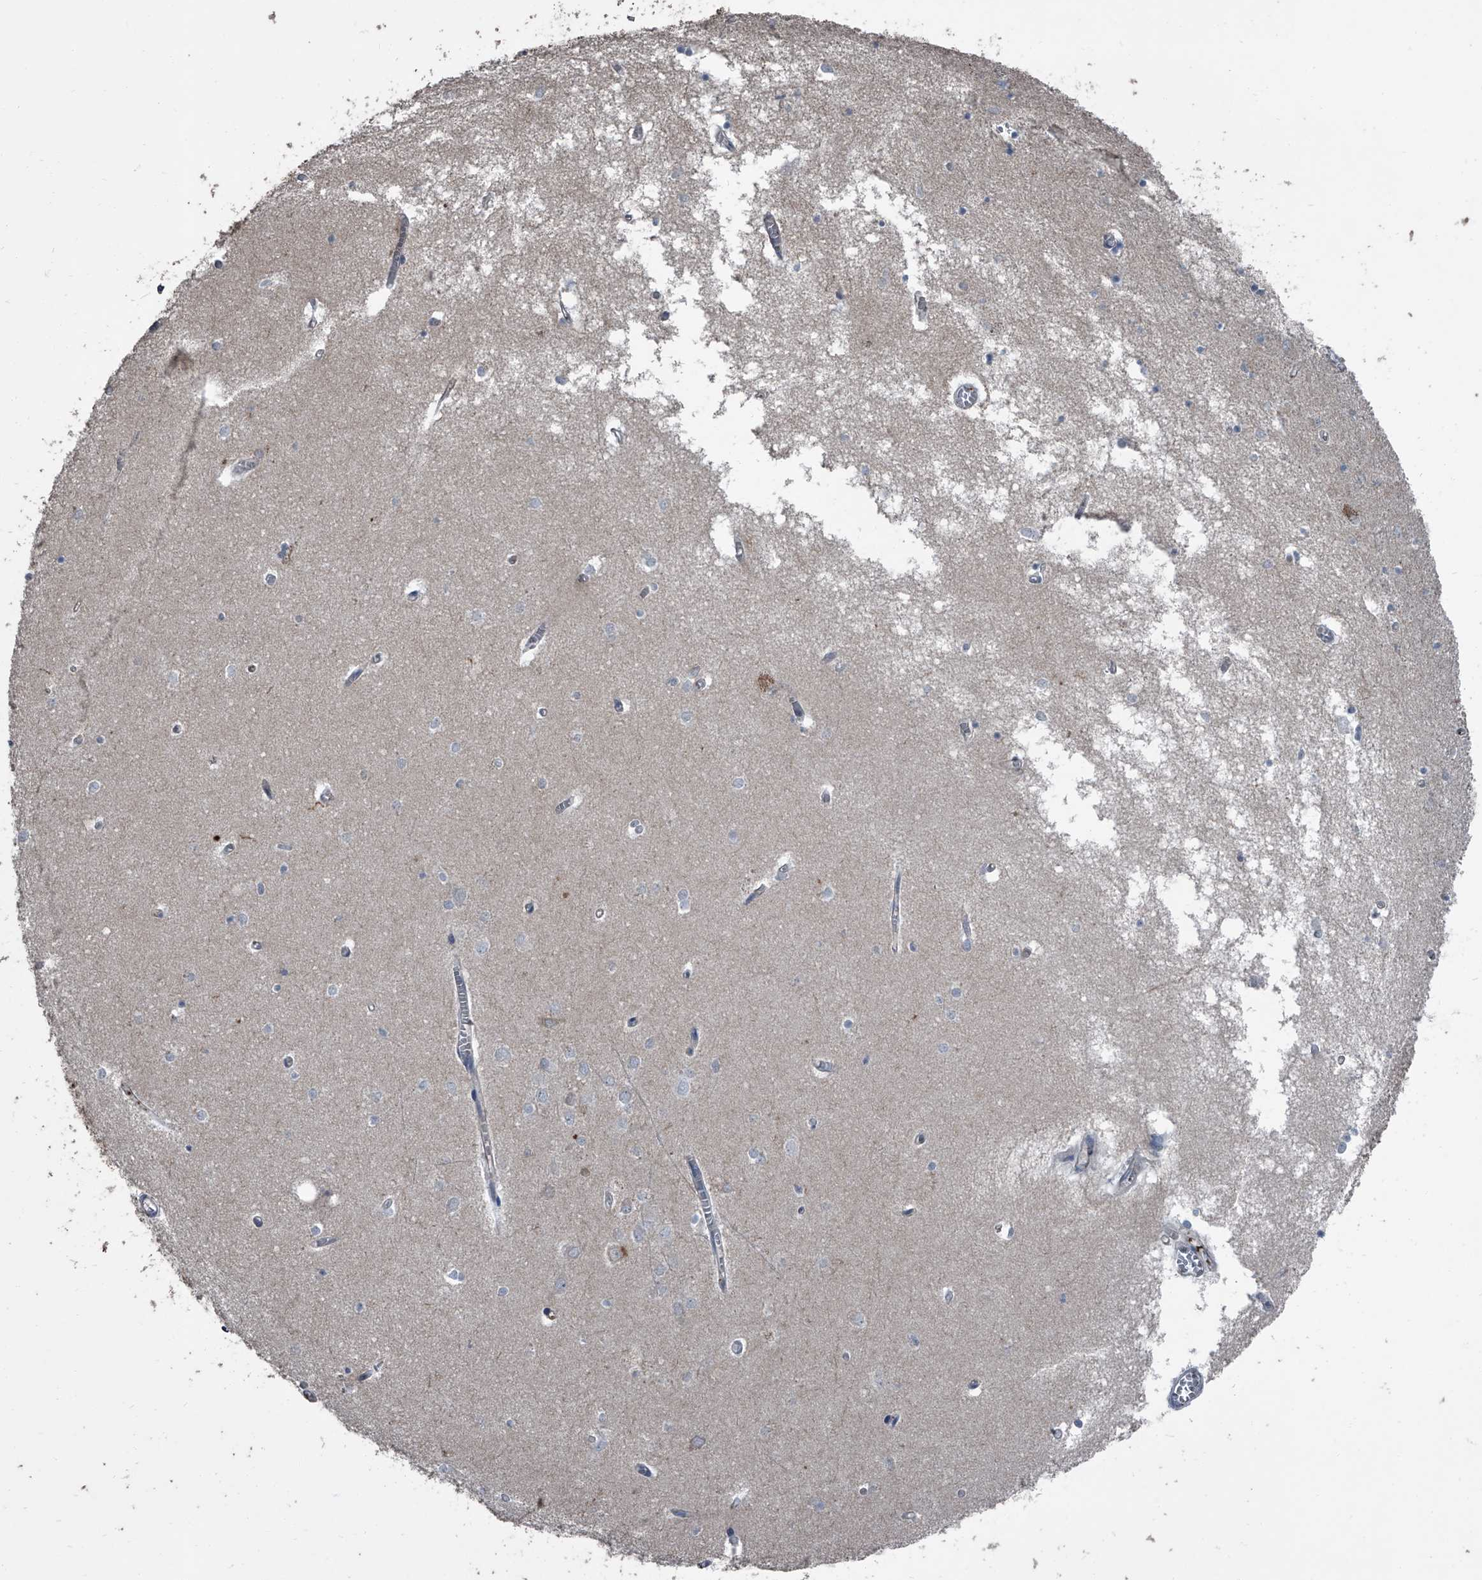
{"staining": {"intensity": "negative", "quantity": "none", "location": "none"}, "tissue": "hippocampus", "cell_type": "Glial cells", "image_type": "normal", "snomed": [{"axis": "morphology", "description": "Normal tissue, NOS"}, {"axis": "topography", "description": "Hippocampus"}], "caption": "A micrograph of human hippocampus is negative for staining in glial cells. (DAB (3,3'-diaminobenzidine) IHC, high magnification).", "gene": "OARD1", "patient": {"sex": "male", "age": 70}}